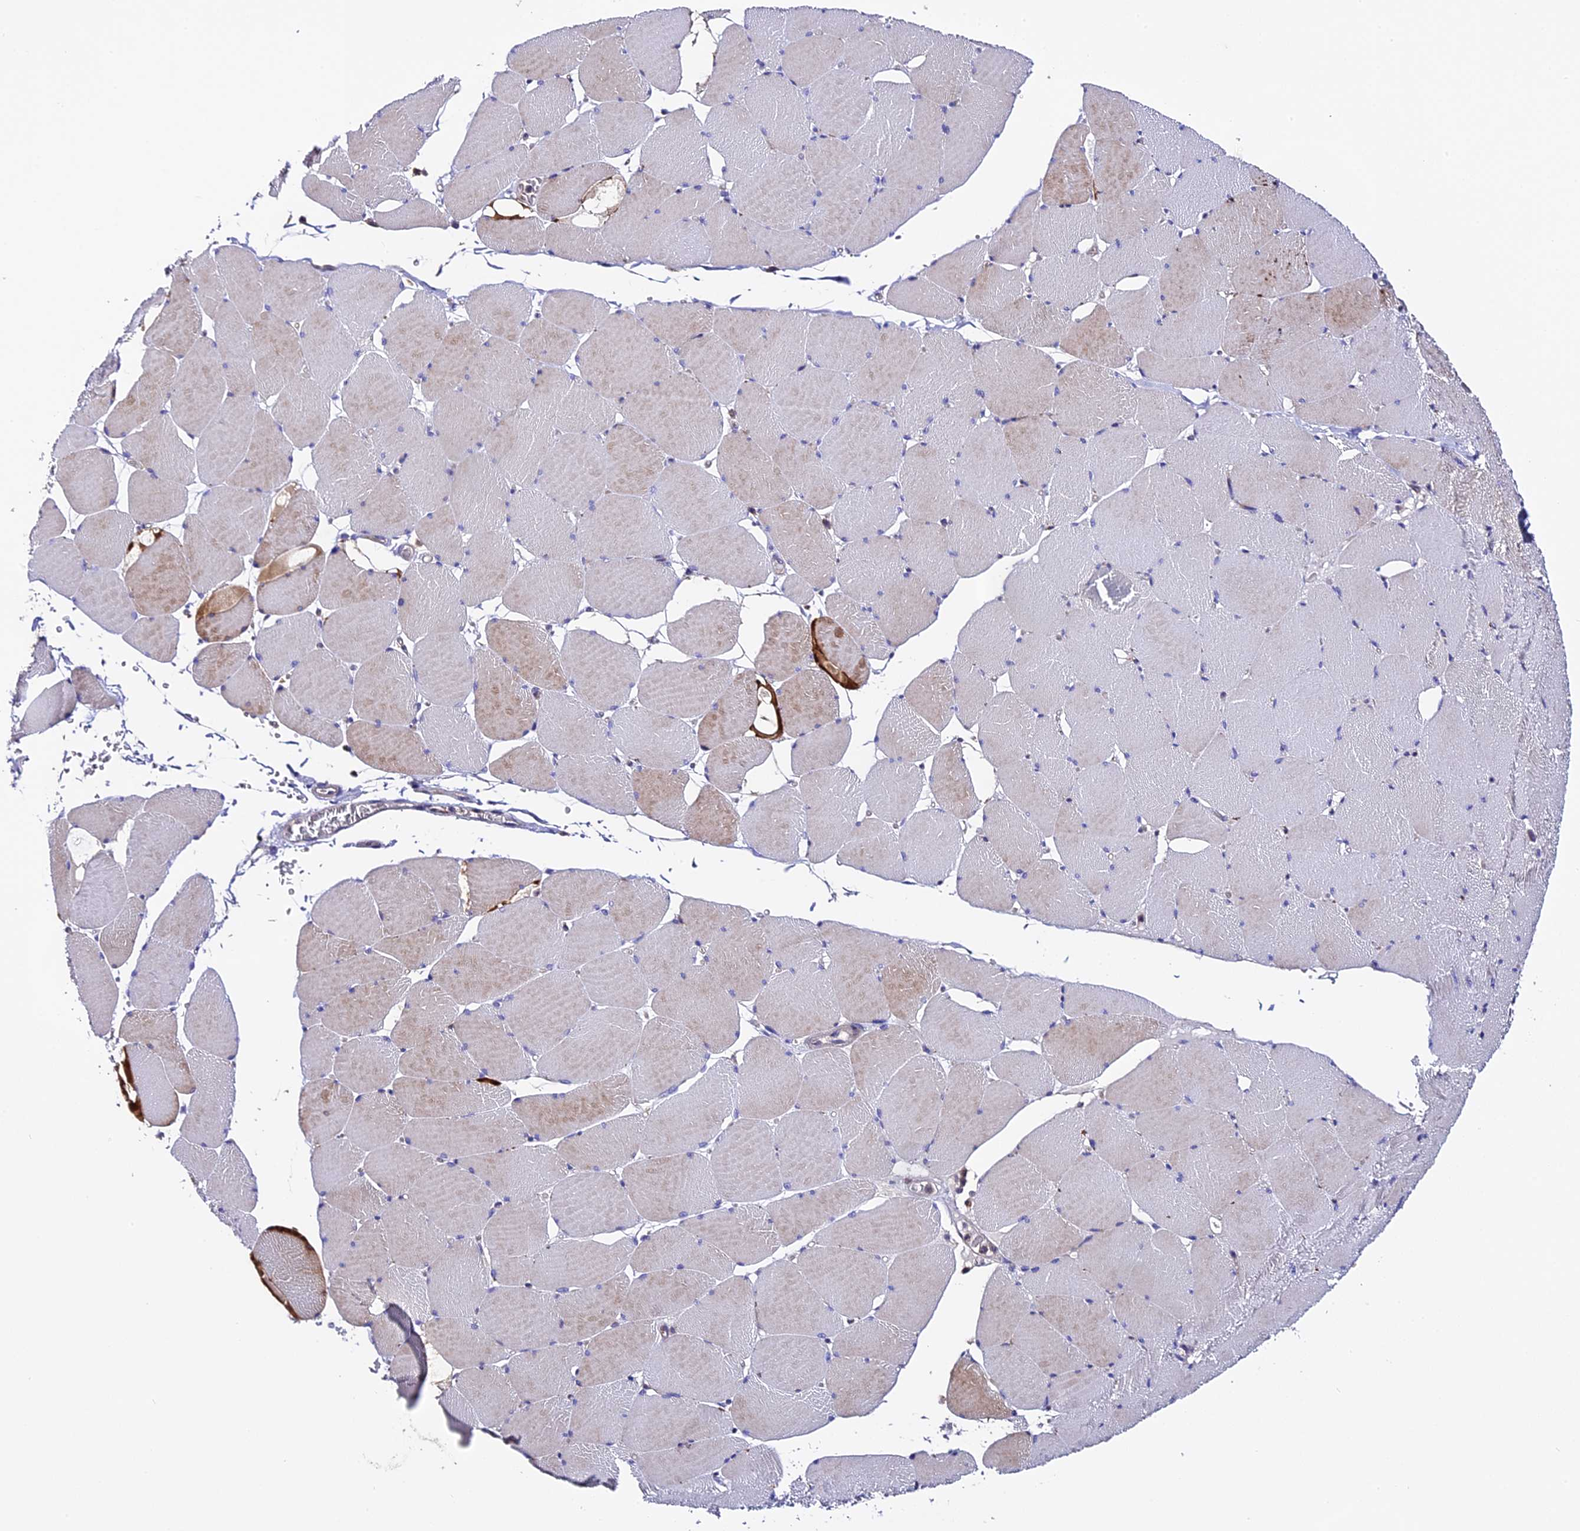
{"staining": {"intensity": "moderate", "quantity": "<25%", "location": "cytoplasmic/membranous"}, "tissue": "skeletal muscle", "cell_type": "Myocytes", "image_type": "normal", "snomed": [{"axis": "morphology", "description": "Normal tissue, NOS"}, {"axis": "topography", "description": "Skeletal muscle"}, {"axis": "topography", "description": "Head-Neck"}], "caption": "A high-resolution micrograph shows immunohistochemistry (IHC) staining of normal skeletal muscle, which reveals moderate cytoplasmic/membranous staining in approximately <25% of myocytes.", "gene": "NOD2", "patient": {"sex": "male", "age": 66}}